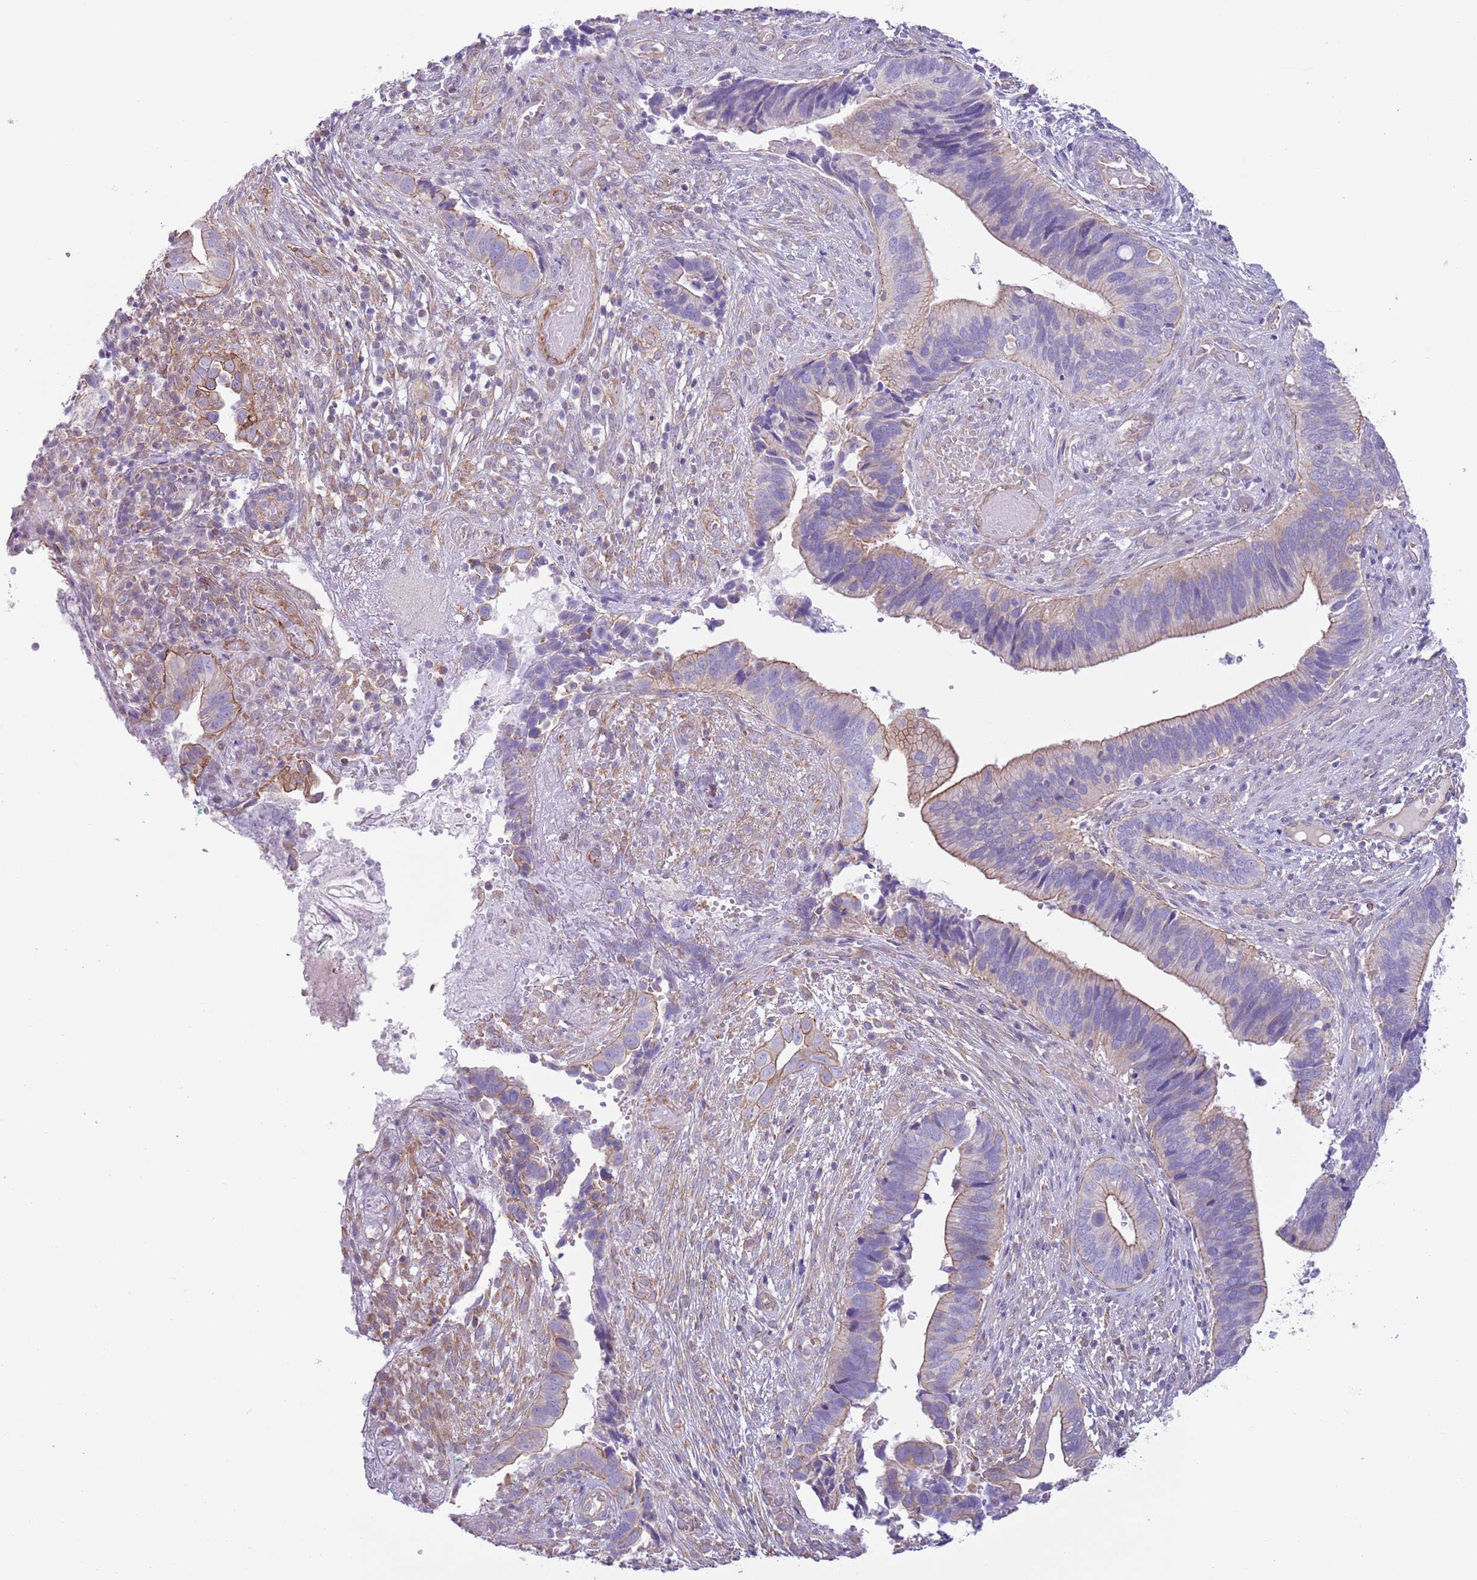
{"staining": {"intensity": "moderate", "quantity": "25%-75%", "location": "cytoplasmic/membranous"}, "tissue": "cervical cancer", "cell_type": "Tumor cells", "image_type": "cancer", "snomed": [{"axis": "morphology", "description": "Adenocarcinoma, NOS"}, {"axis": "topography", "description": "Cervix"}], "caption": "Cervical cancer (adenocarcinoma) stained with a brown dye shows moderate cytoplasmic/membranous positive positivity in approximately 25%-75% of tumor cells.", "gene": "RBP3", "patient": {"sex": "female", "age": 42}}